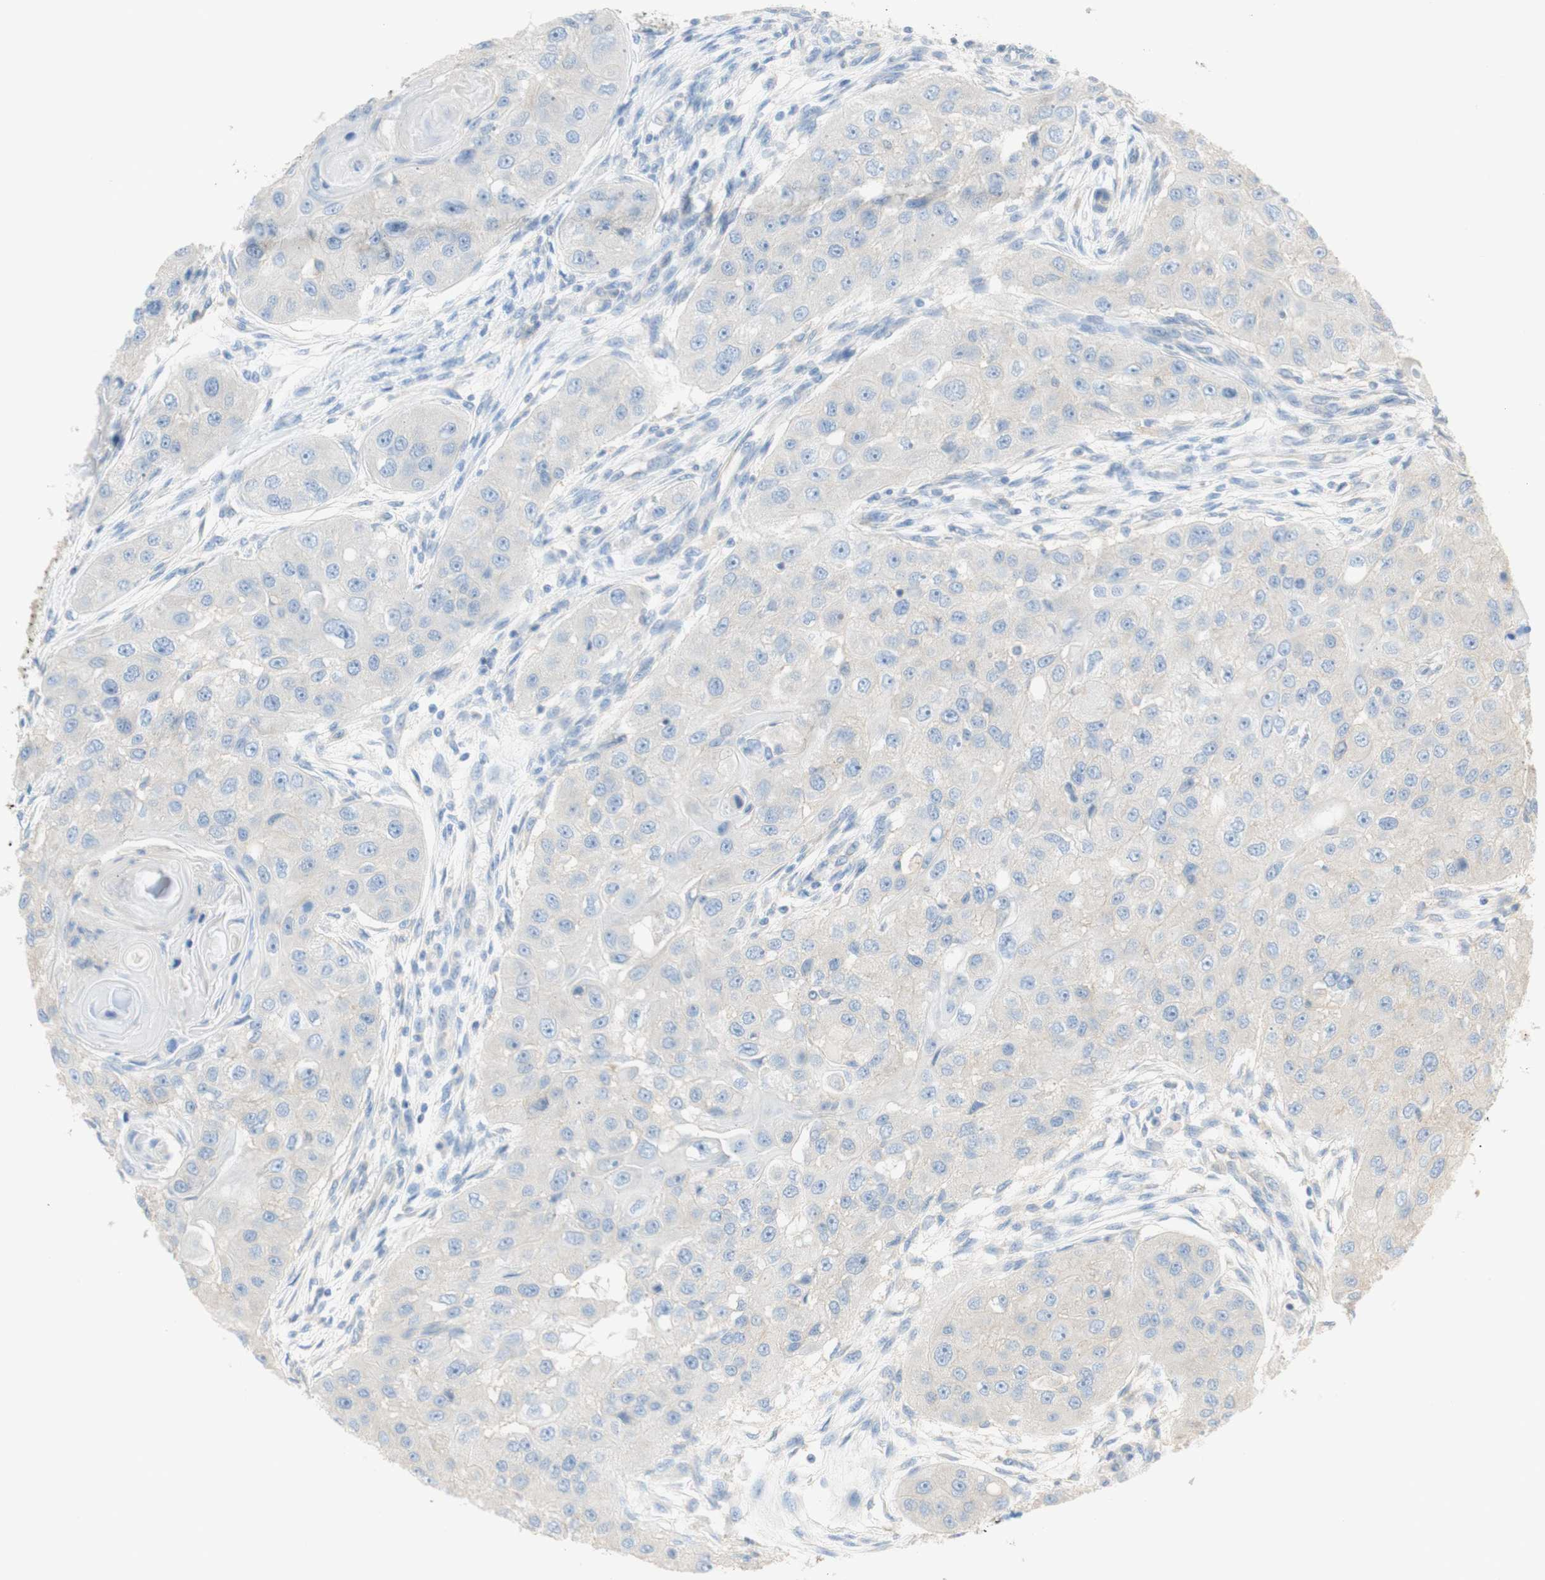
{"staining": {"intensity": "negative", "quantity": "none", "location": "none"}, "tissue": "head and neck cancer", "cell_type": "Tumor cells", "image_type": "cancer", "snomed": [{"axis": "morphology", "description": "Normal tissue, NOS"}, {"axis": "morphology", "description": "Squamous cell carcinoma, NOS"}, {"axis": "topography", "description": "Skeletal muscle"}, {"axis": "topography", "description": "Head-Neck"}], "caption": "Micrograph shows no protein expression in tumor cells of head and neck cancer tissue. Brightfield microscopy of IHC stained with DAB (3,3'-diaminobenzidine) (brown) and hematoxylin (blue), captured at high magnification.", "gene": "ATP2B1", "patient": {"sex": "male", "age": 51}}